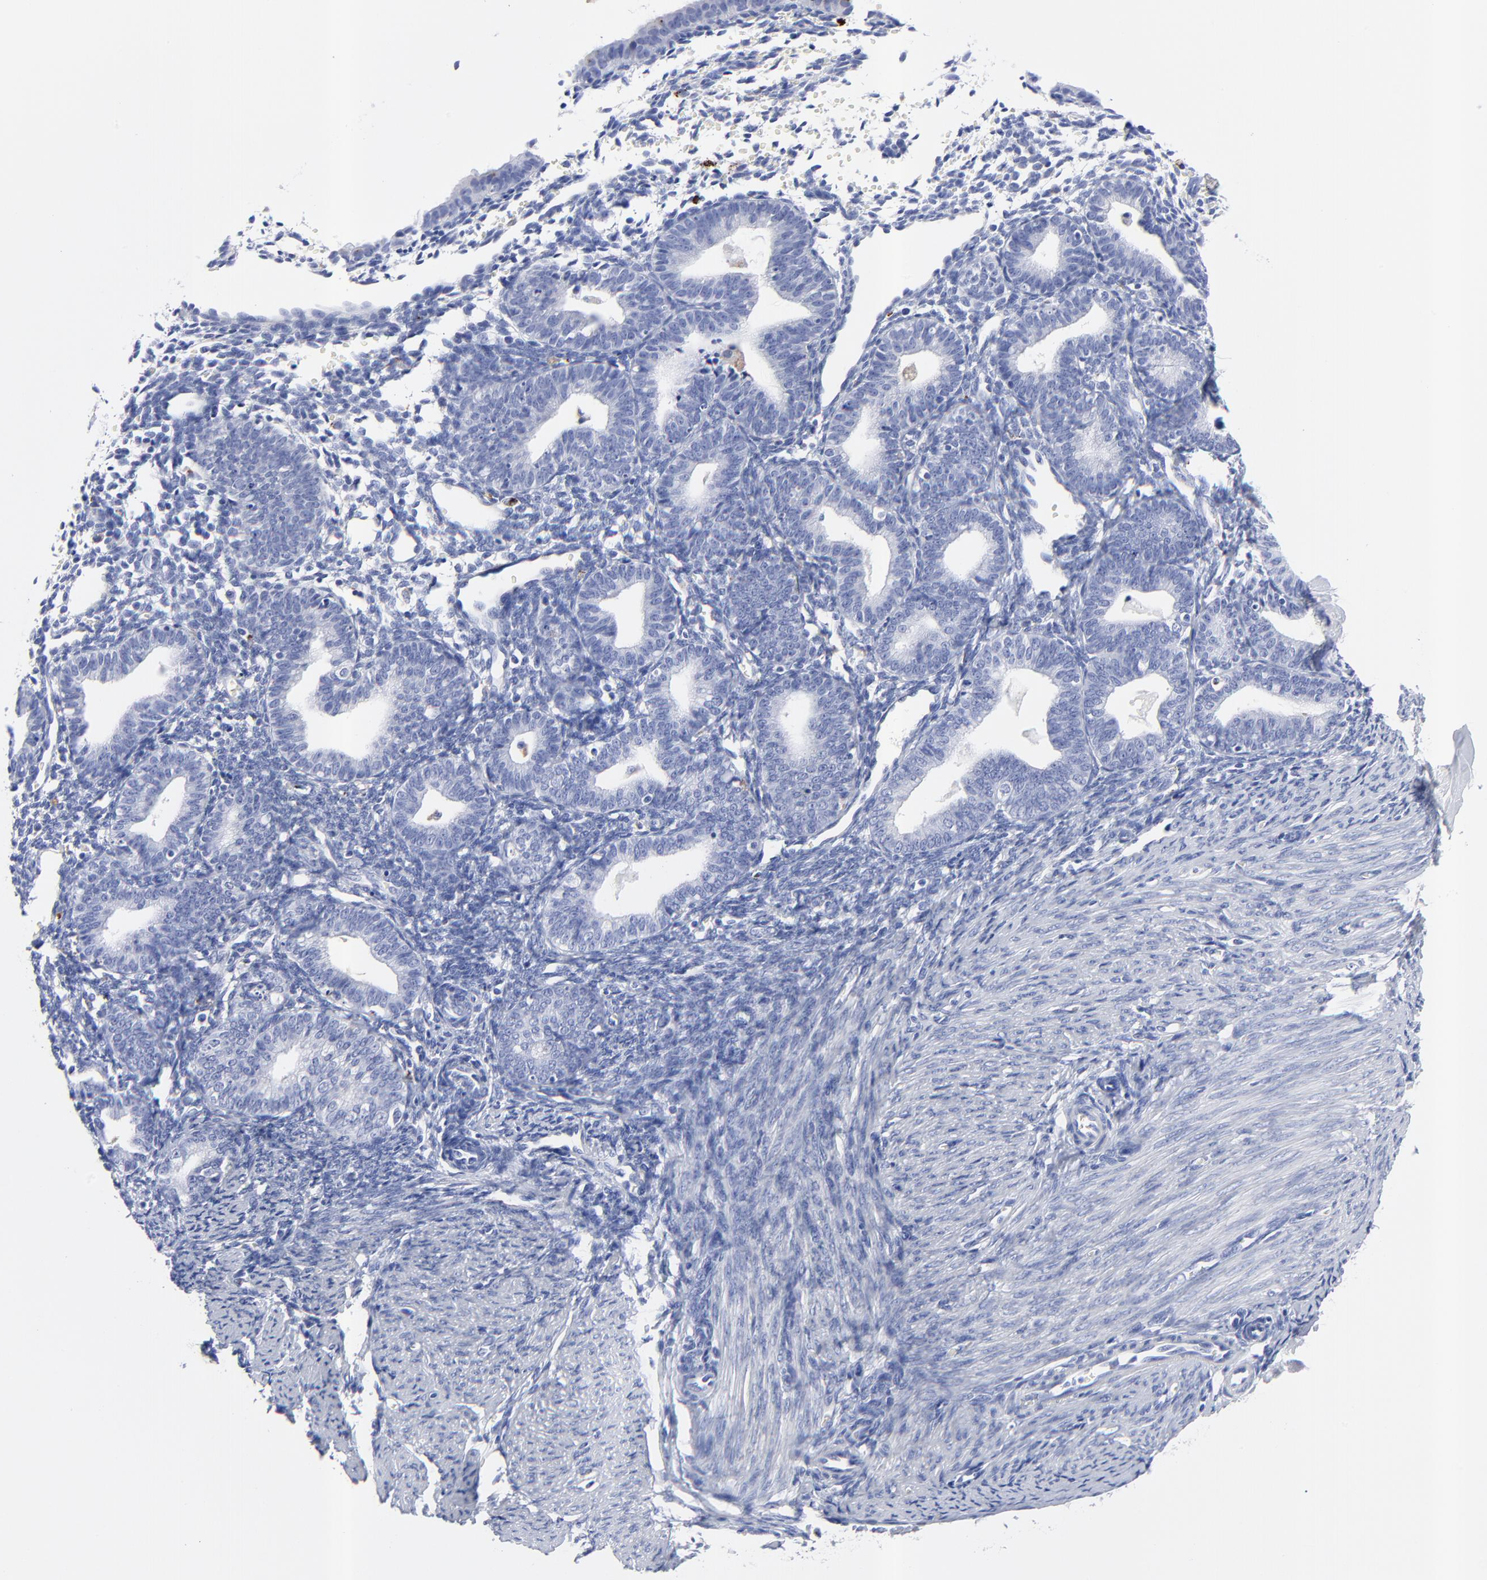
{"staining": {"intensity": "strong", "quantity": "<25%", "location": "cytoplasmic/membranous"}, "tissue": "endometrium", "cell_type": "Cells in endometrial stroma", "image_type": "normal", "snomed": [{"axis": "morphology", "description": "Normal tissue, NOS"}, {"axis": "topography", "description": "Endometrium"}], "caption": "An image showing strong cytoplasmic/membranous staining in approximately <25% of cells in endometrial stroma in benign endometrium, as visualized by brown immunohistochemical staining.", "gene": "CPVL", "patient": {"sex": "female", "age": 61}}